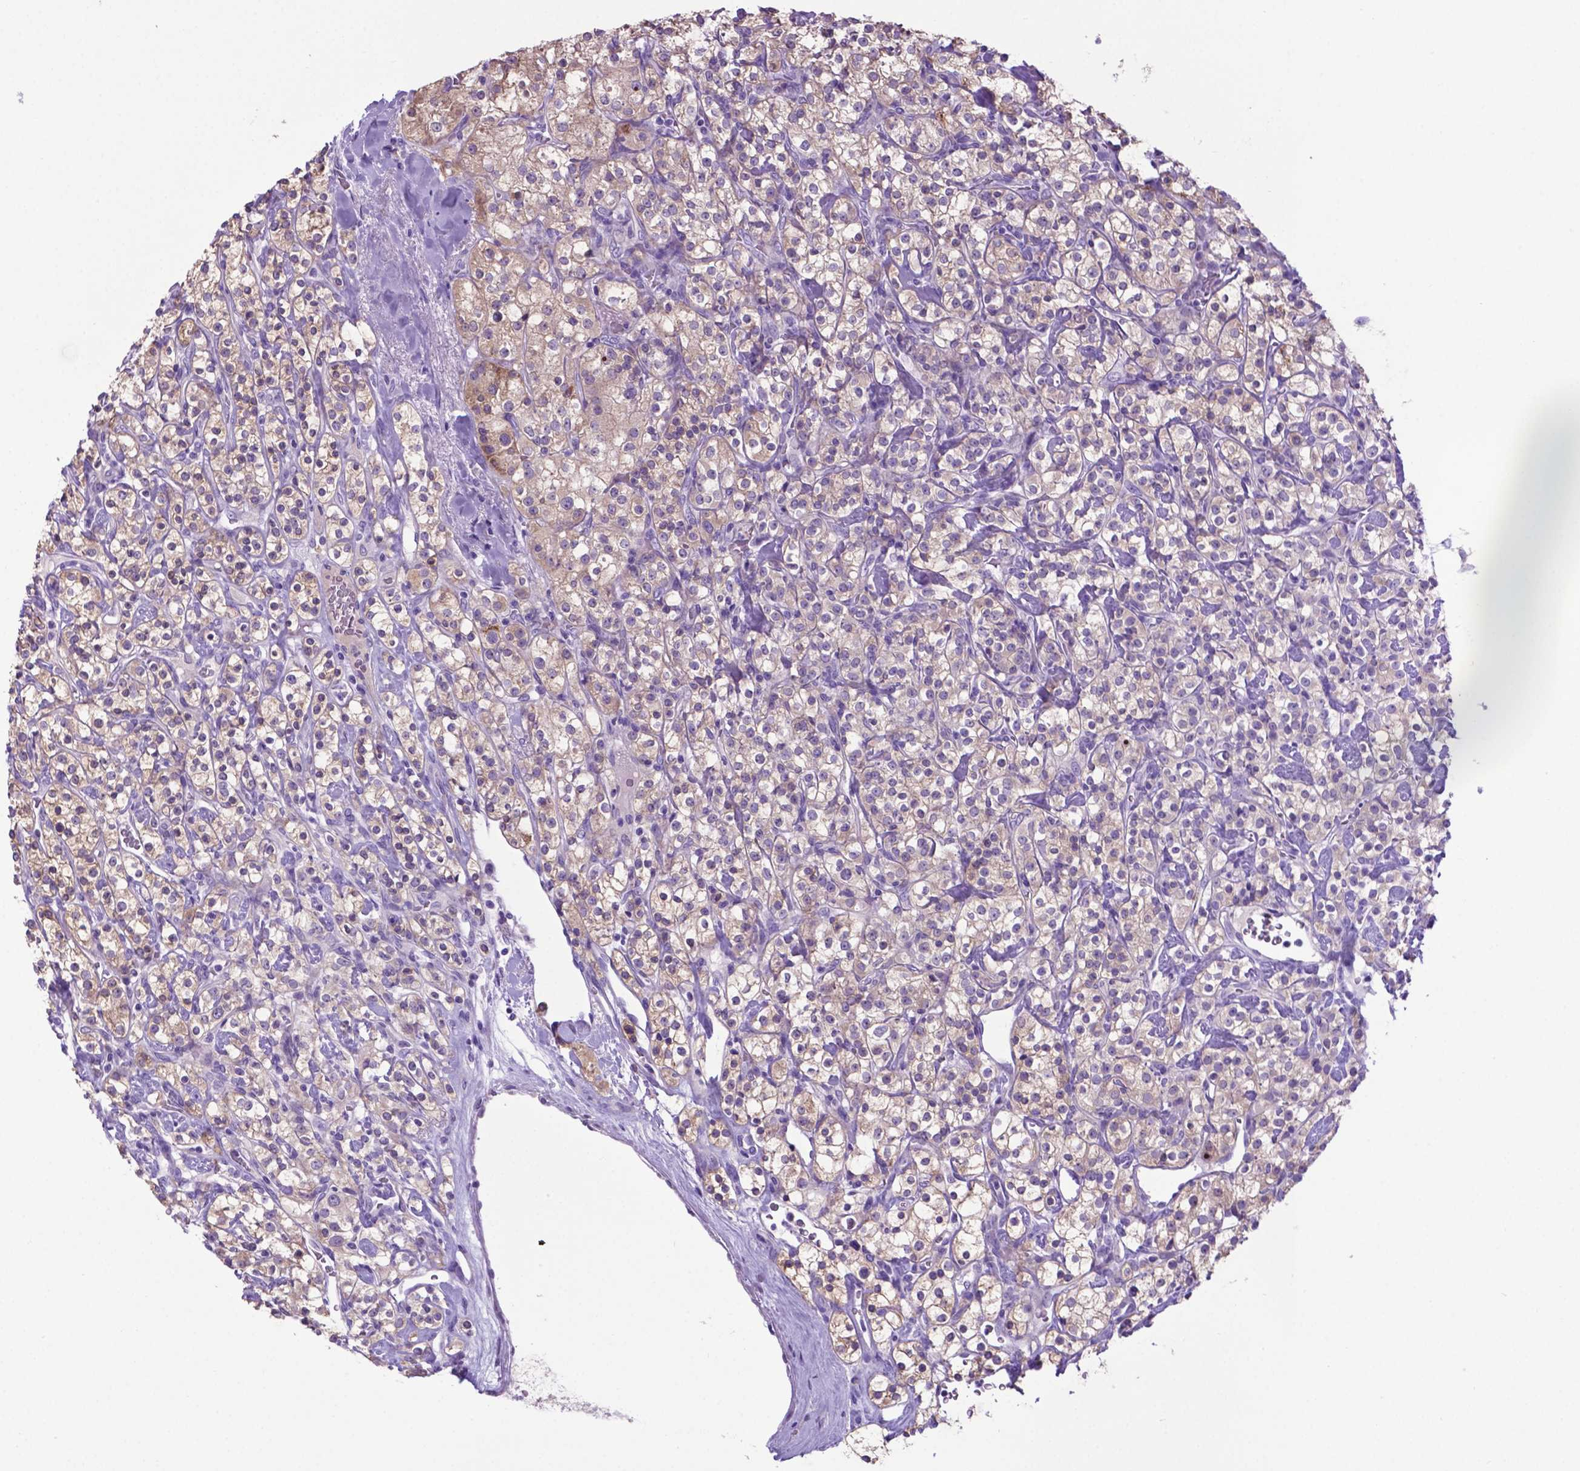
{"staining": {"intensity": "weak", "quantity": "25%-75%", "location": "cytoplasmic/membranous"}, "tissue": "renal cancer", "cell_type": "Tumor cells", "image_type": "cancer", "snomed": [{"axis": "morphology", "description": "Adenocarcinoma, NOS"}, {"axis": "topography", "description": "Kidney"}], "caption": "Immunohistochemical staining of renal adenocarcinoma demonstrates low levels of weak cytoplasmic/membranous expression in approximately 25%-75% of tumor cells. (DAB = brown stain, brightfield microscopy at high magnification).", "gene": "ADRA2B", "patient": {"sex": "male", "age": 77}}